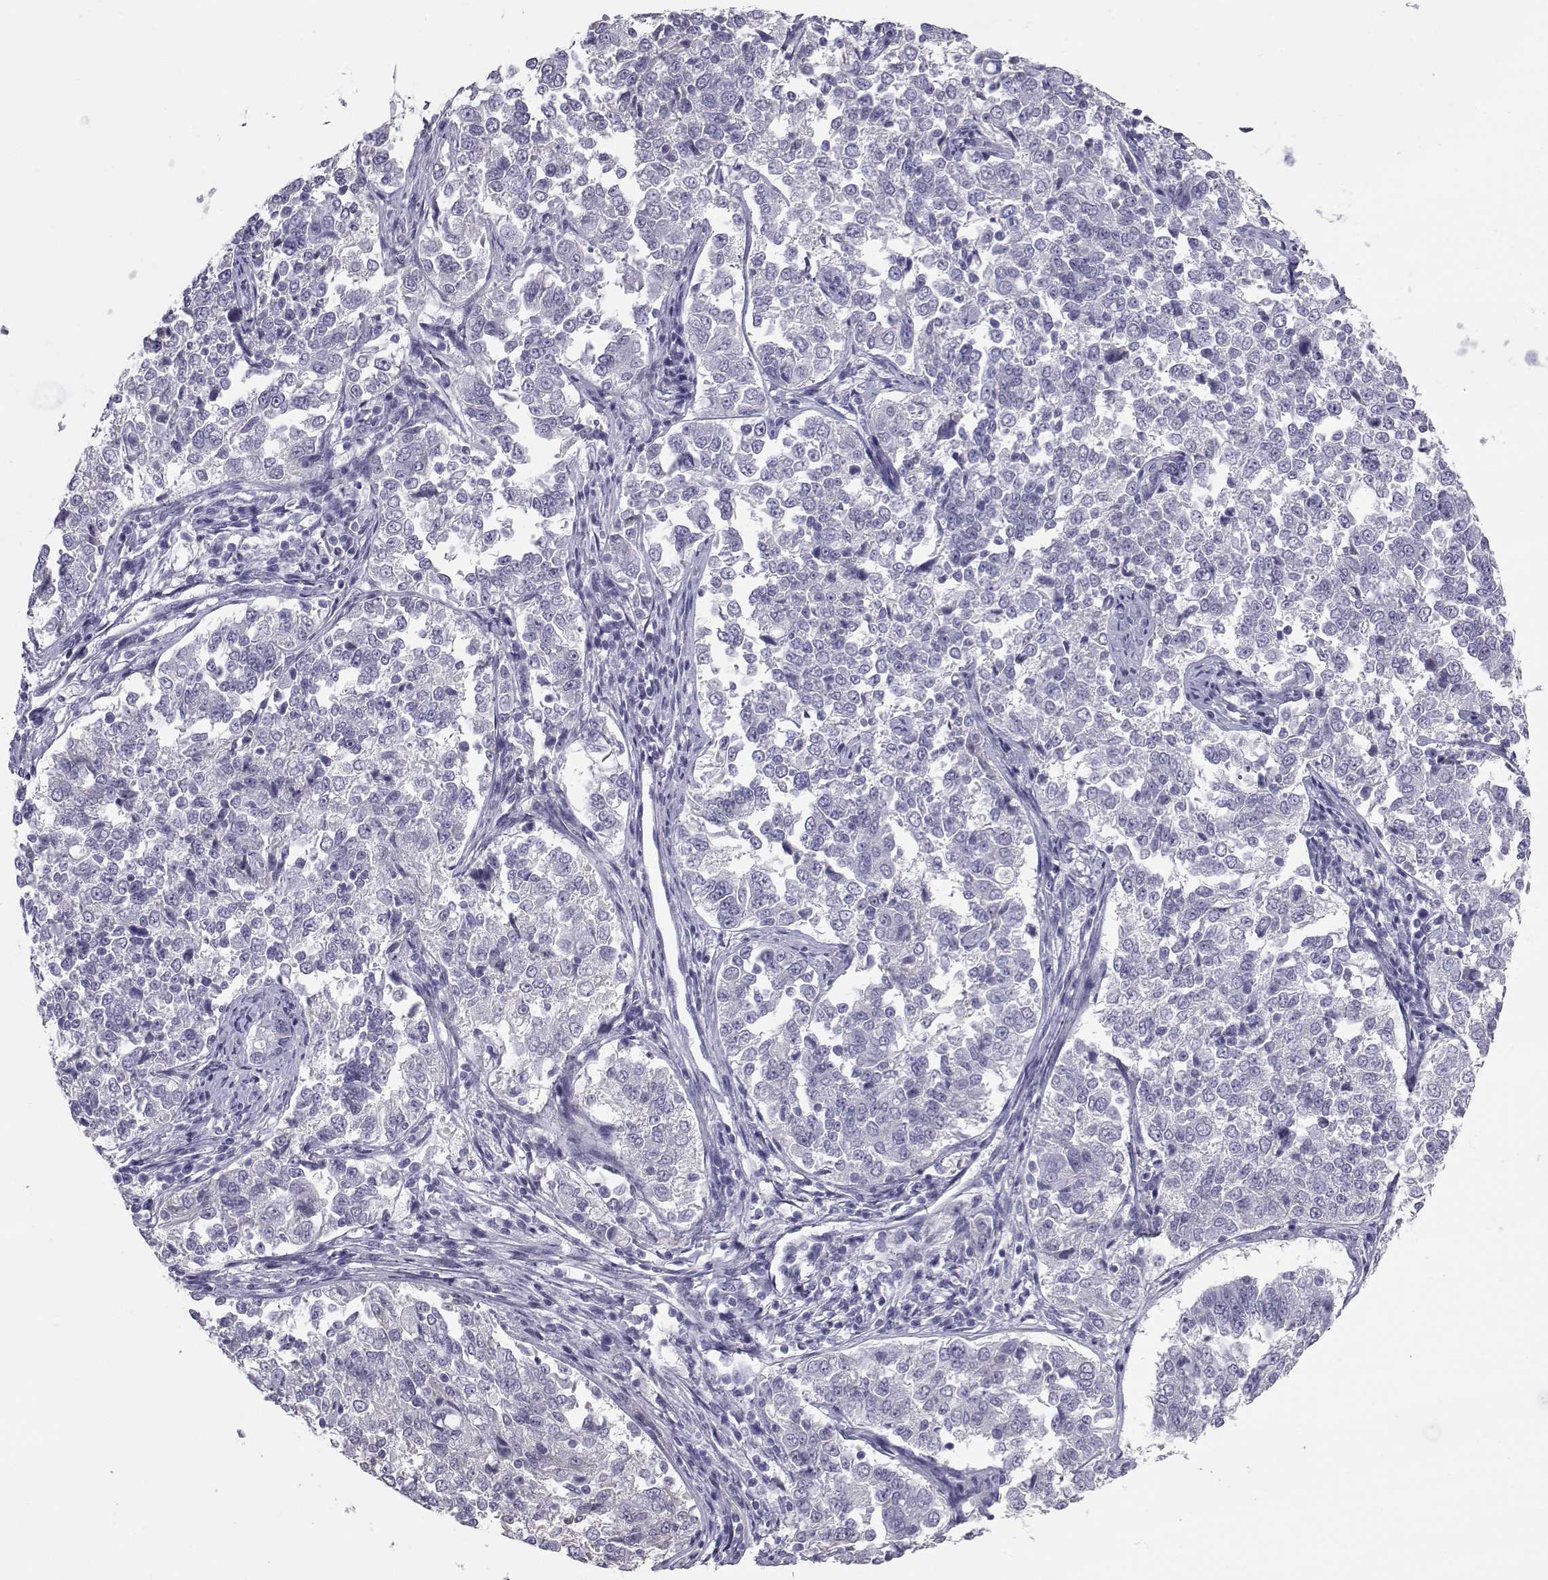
{"staining": {"intensity": "negative", "quantity": "none", "location": "none"}, "tissue": "endometrial cancer", "cell_type": "Tumor cells", "image_type": "cancer", "snomed": [{"axis": "morphology", "description": "Adenocarcinoma, NOS"}, {"axis": "topography", "description": "Endometrium"}], "caption": "Tumor cells show no significant staining in endometrial cancer.", "gene": "RNASE12", "patient": {"sex": "female", "age": 43}}